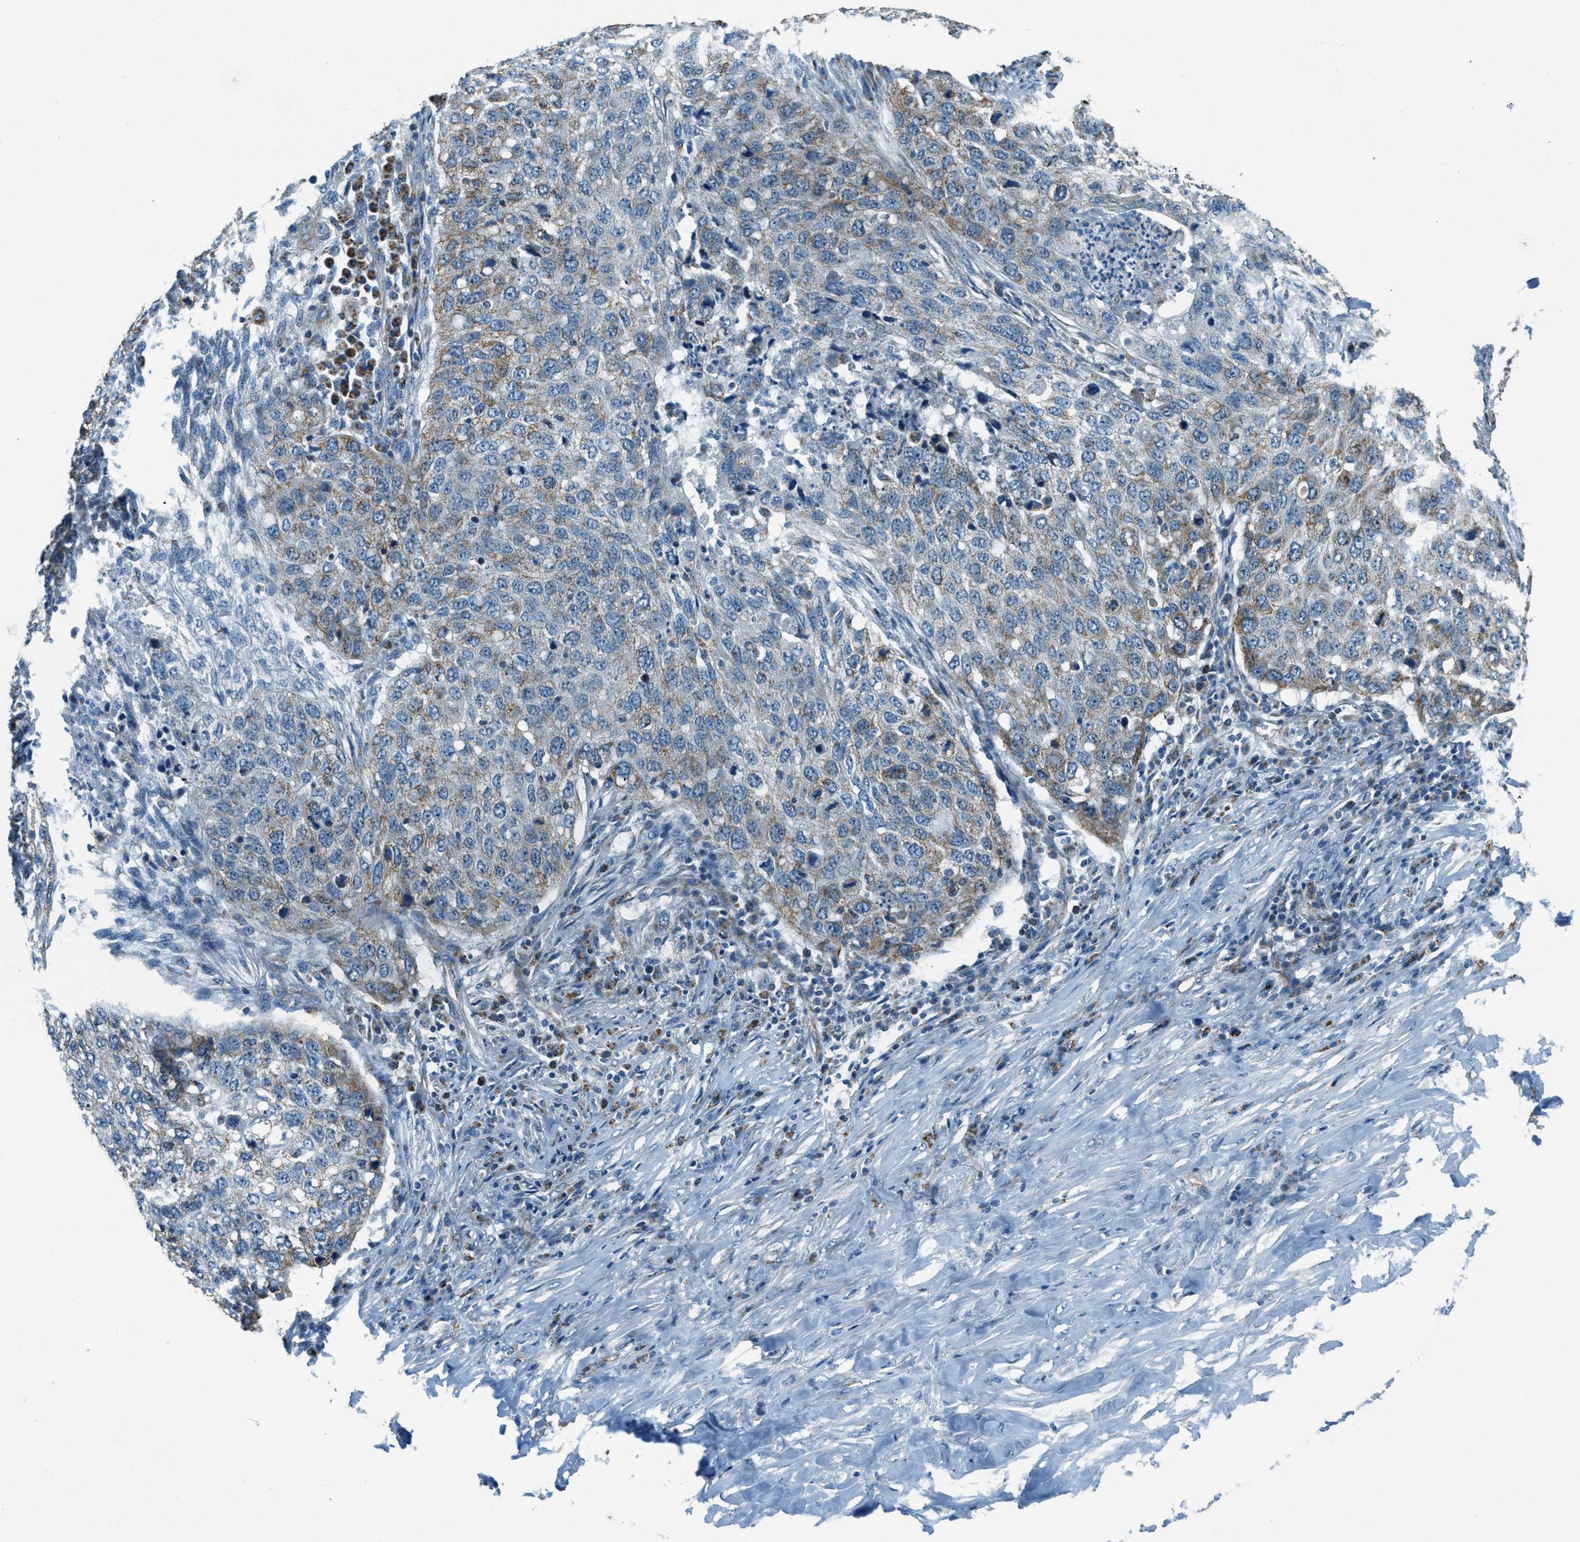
{"staining": {"intensity": "weak", "quantity": "25%-75%", "location": "cytoplasmic/membranous"}, "tissue": "lung cancer", "cell_type": "Tumor cells", "image_type": "cancer", "snomed": [{"axis": "morphology", "description": "Squamous cell carcinoma, NOS"}, {"axis": "topography", "description": "Lung"}], "caption": "Approximately 25%-75% of tumor cells in human lung cancer exhibit weak cytoplasmic/membranous protein expression as visualized by brown immunohistochemical staining.", "gene": "CHST15", "patient": {"sex": "female", "age": 63}}